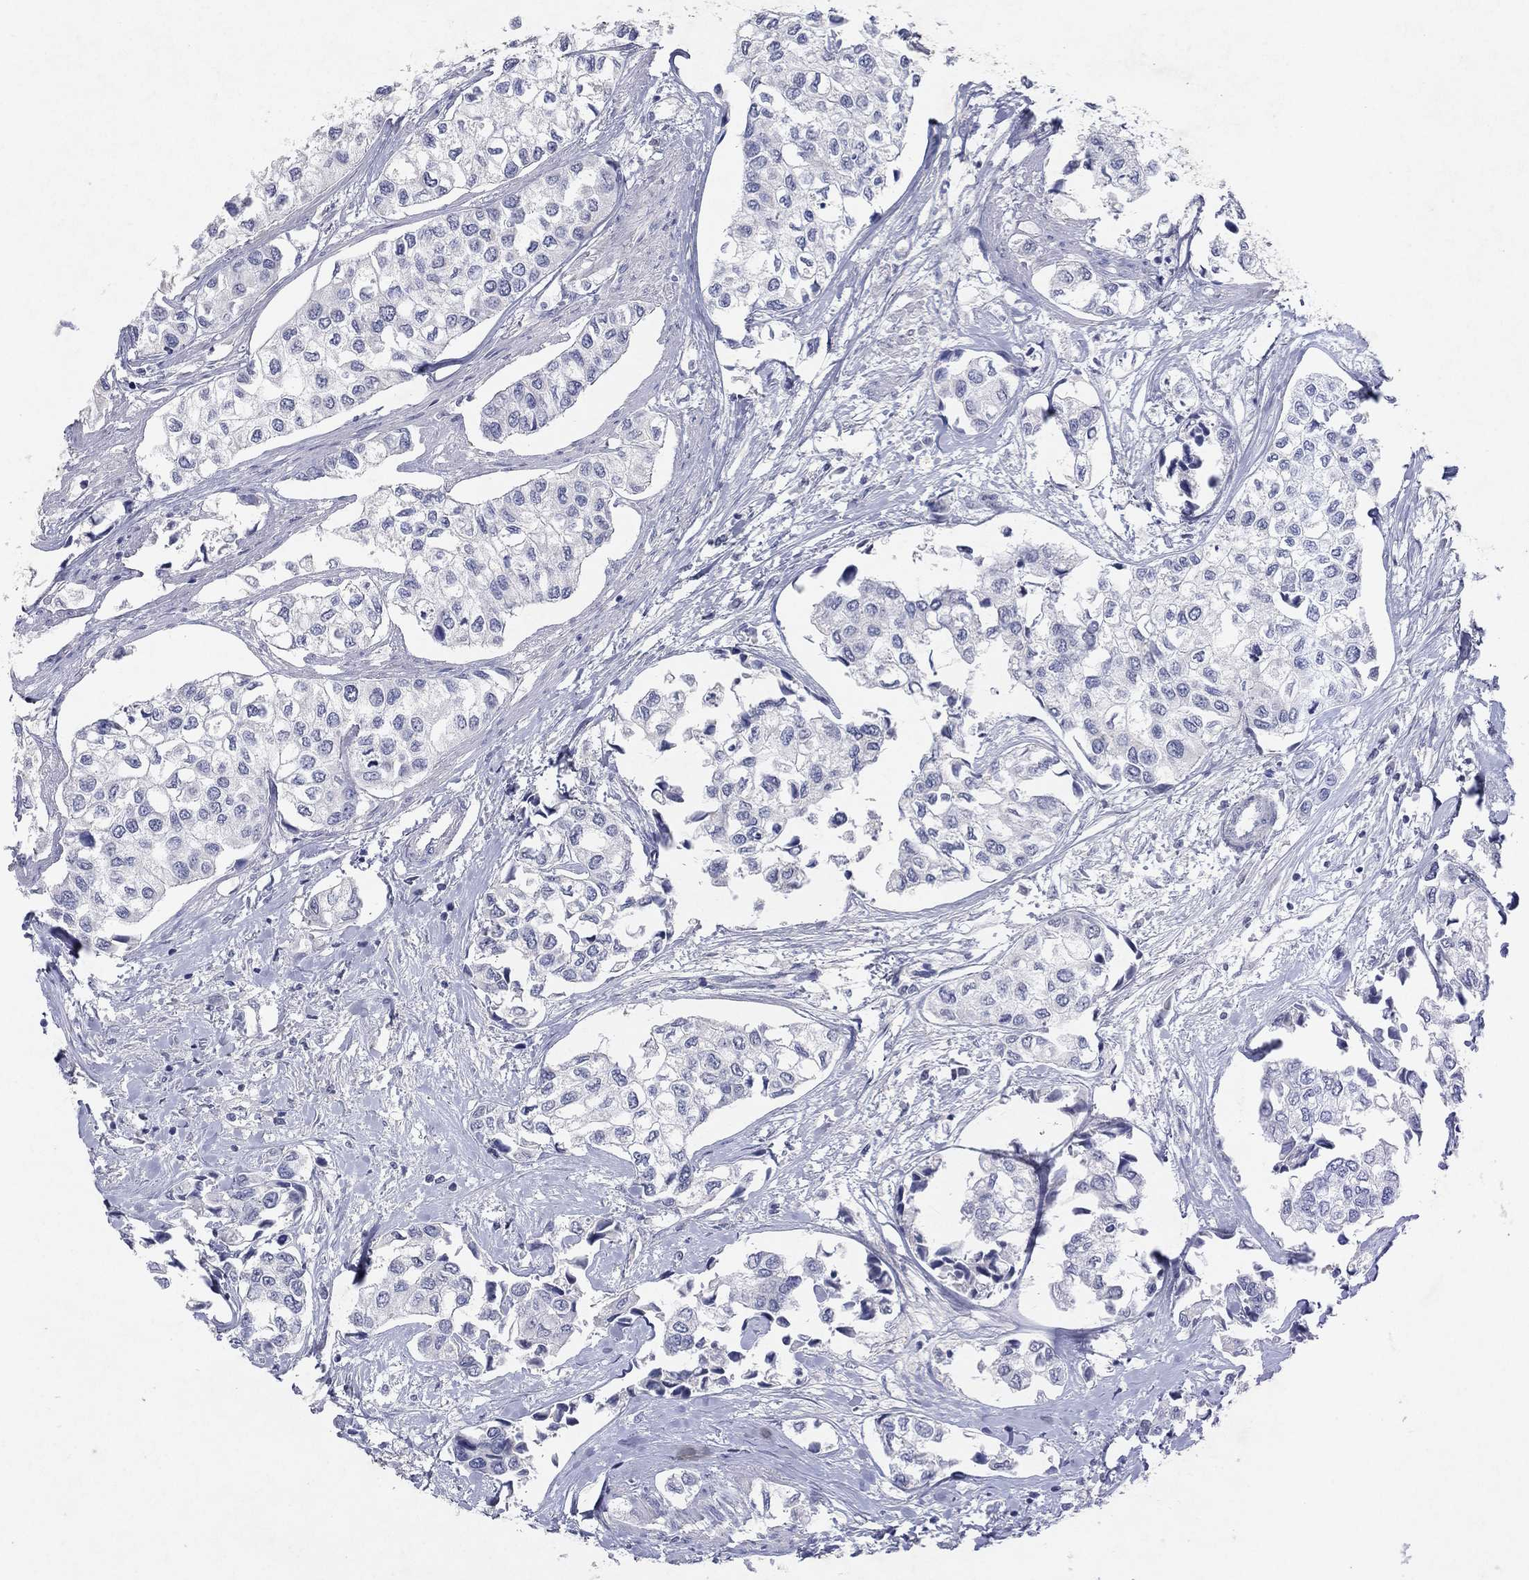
{"staining": {"intensity": "negative", "quantity": "none", "location": "none"}, "tissue": "urothelial cancer", "cell_type": "Tumor cells", "image_type": "cancer", "snomed": [{"axis": "morphology", "description": "Urothelial carcinoma, High grade"}, {"axis": "topography", "description": "Urinary bladder"}], "caption": "The photomicrograph demonstrates no significant staining in tumor cells of urothelial cancer.", "gene": "KRT40", "patient": {"sex": "male", "age": 73}}